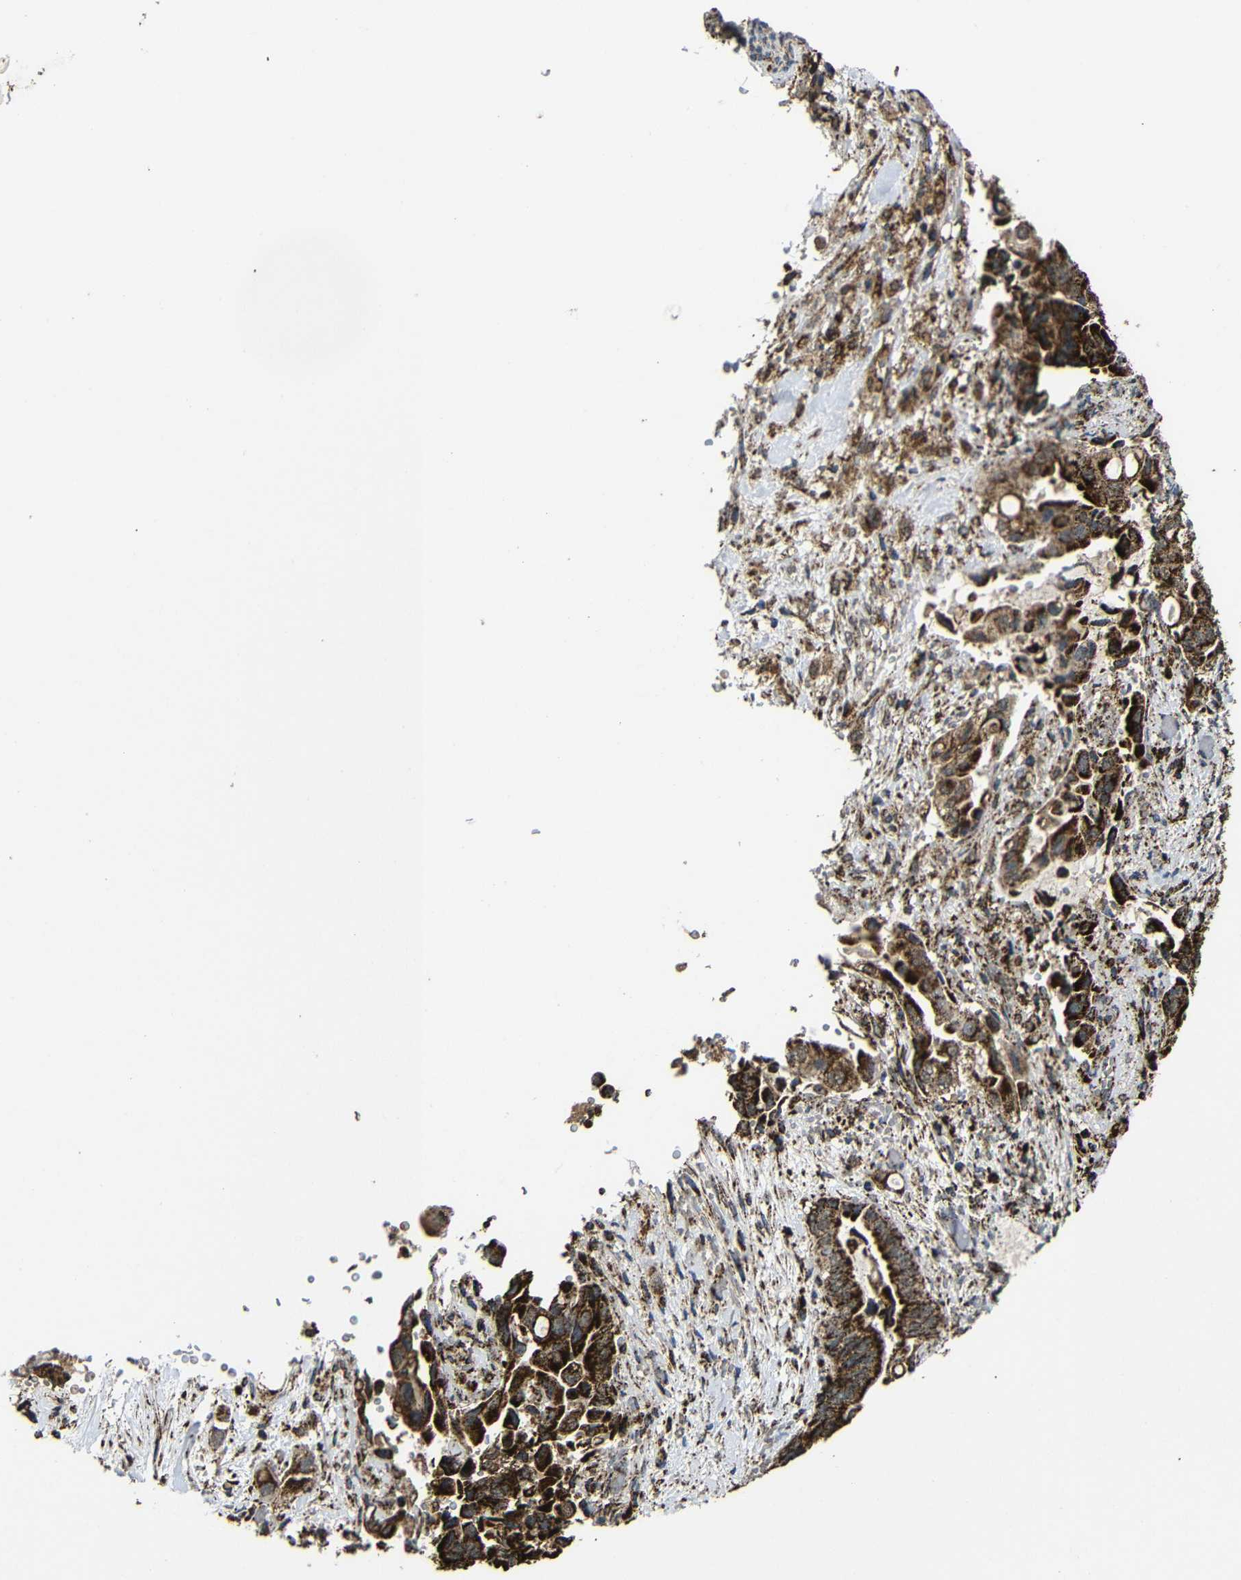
{"staining": {"intensity": "strong", "quantity": ">75%", "location": "cytoplasmic/membranous"}, "tissue": "liver cancer", "cell_type": "Tumor cells", "image_type": "cancer", "snomed": [{"axis": "morphology", "description": "Cholangiocarcinoma"}, {"axis": "topography", "description": "Liver"}], "caption": "Immunohistochemical staining of human liver cancer demonstrates strong cytoplasmic/membranous protein positivity in about >75% of tumor cells.", "gene": "ATP5F1A", "patient": {"sex": "female", "age": 61}}